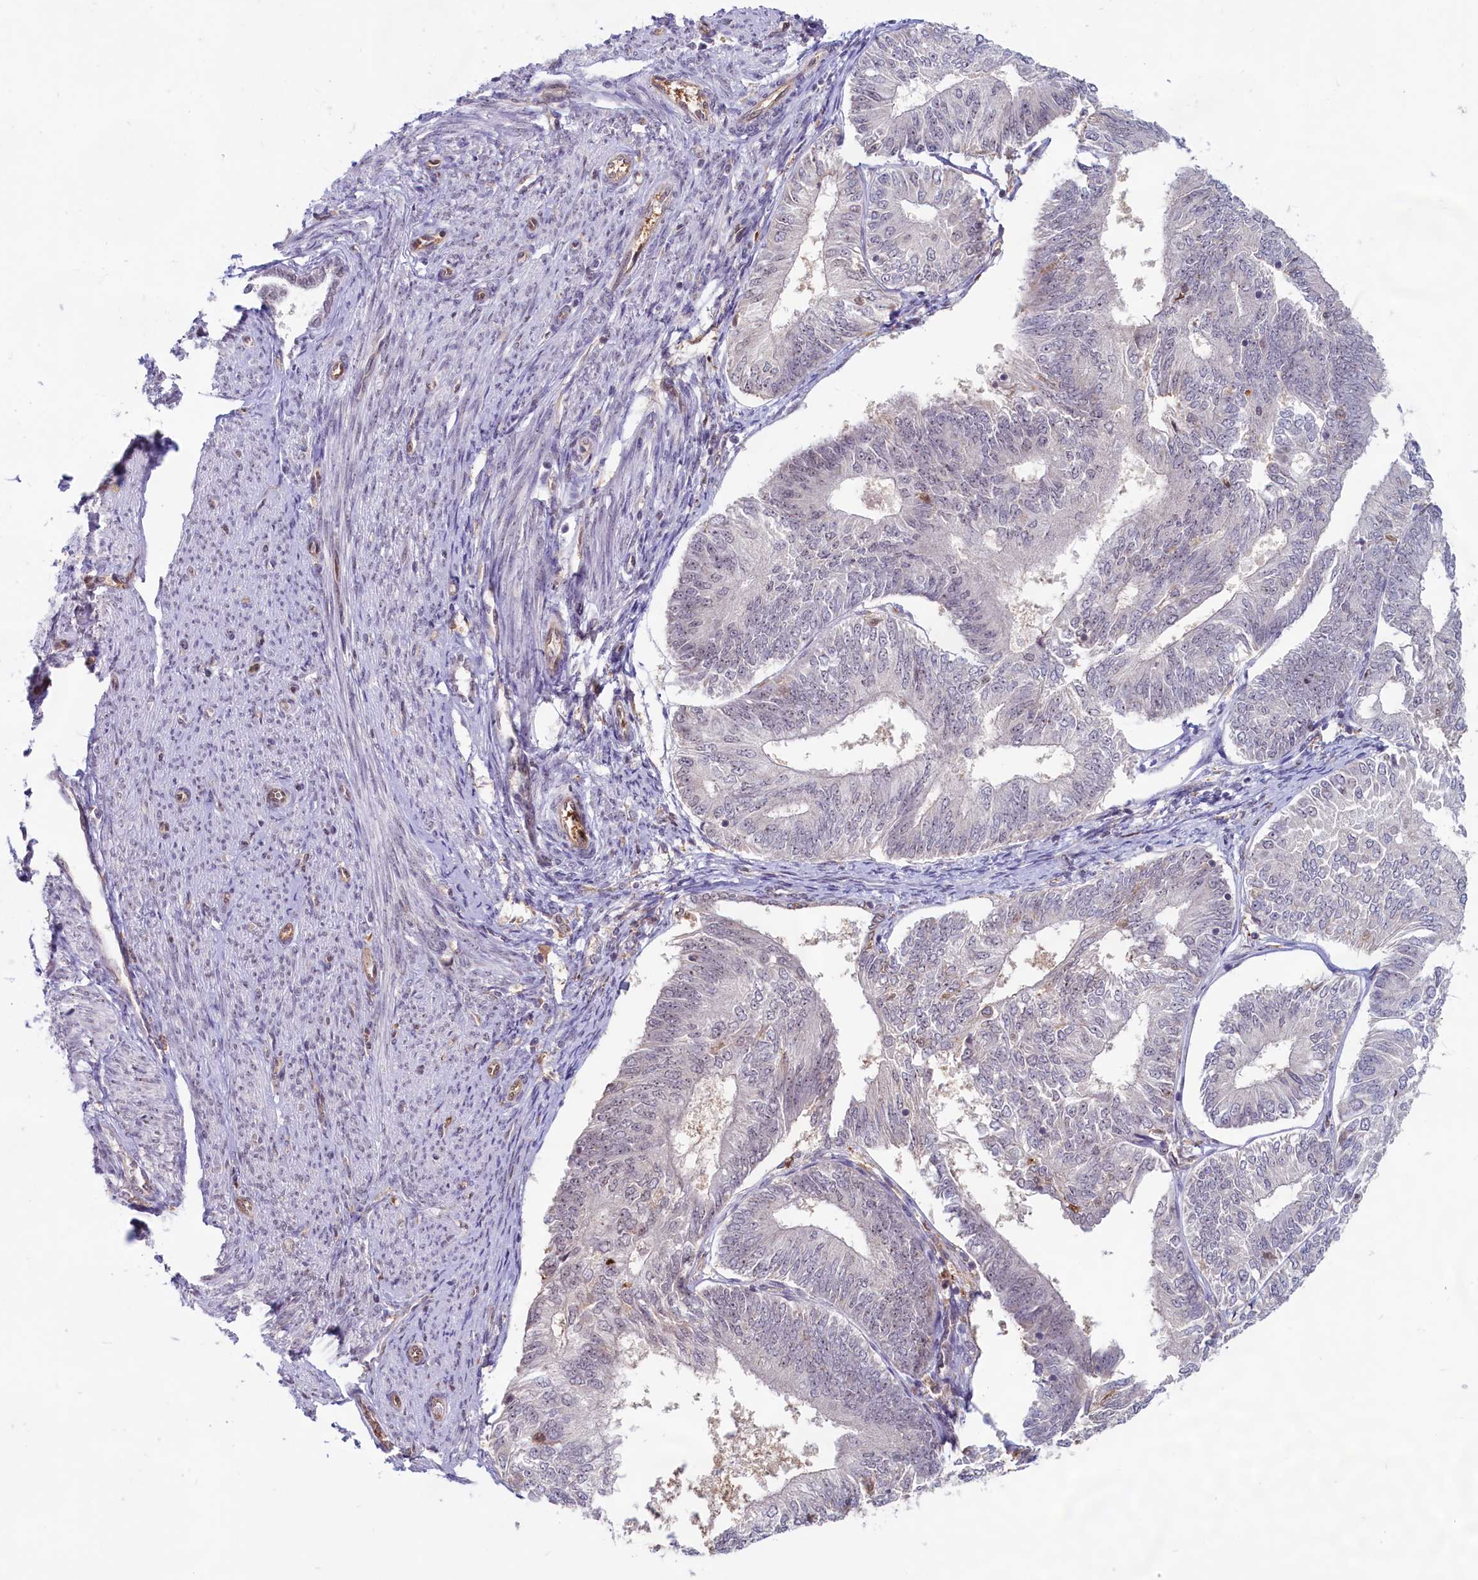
{"staining": {"intensity": "negative", "quantity": "none", "location": "none"}, "tissue": "endometrial cancer", "cell_type": "Tumor cells", "image_type": "cancer", "snomed": [{"axis": "morphology", "description": "Adenocarcinoma, NOS"}, {"axis": "topography", "description": "Endometrium"}], "caption": "Protein analysis of adenocarcinoma (endometrial) displays no significant staining in tumor cells.", "gene": "C1D", "patient": {"sex": "female", "age": 58}}